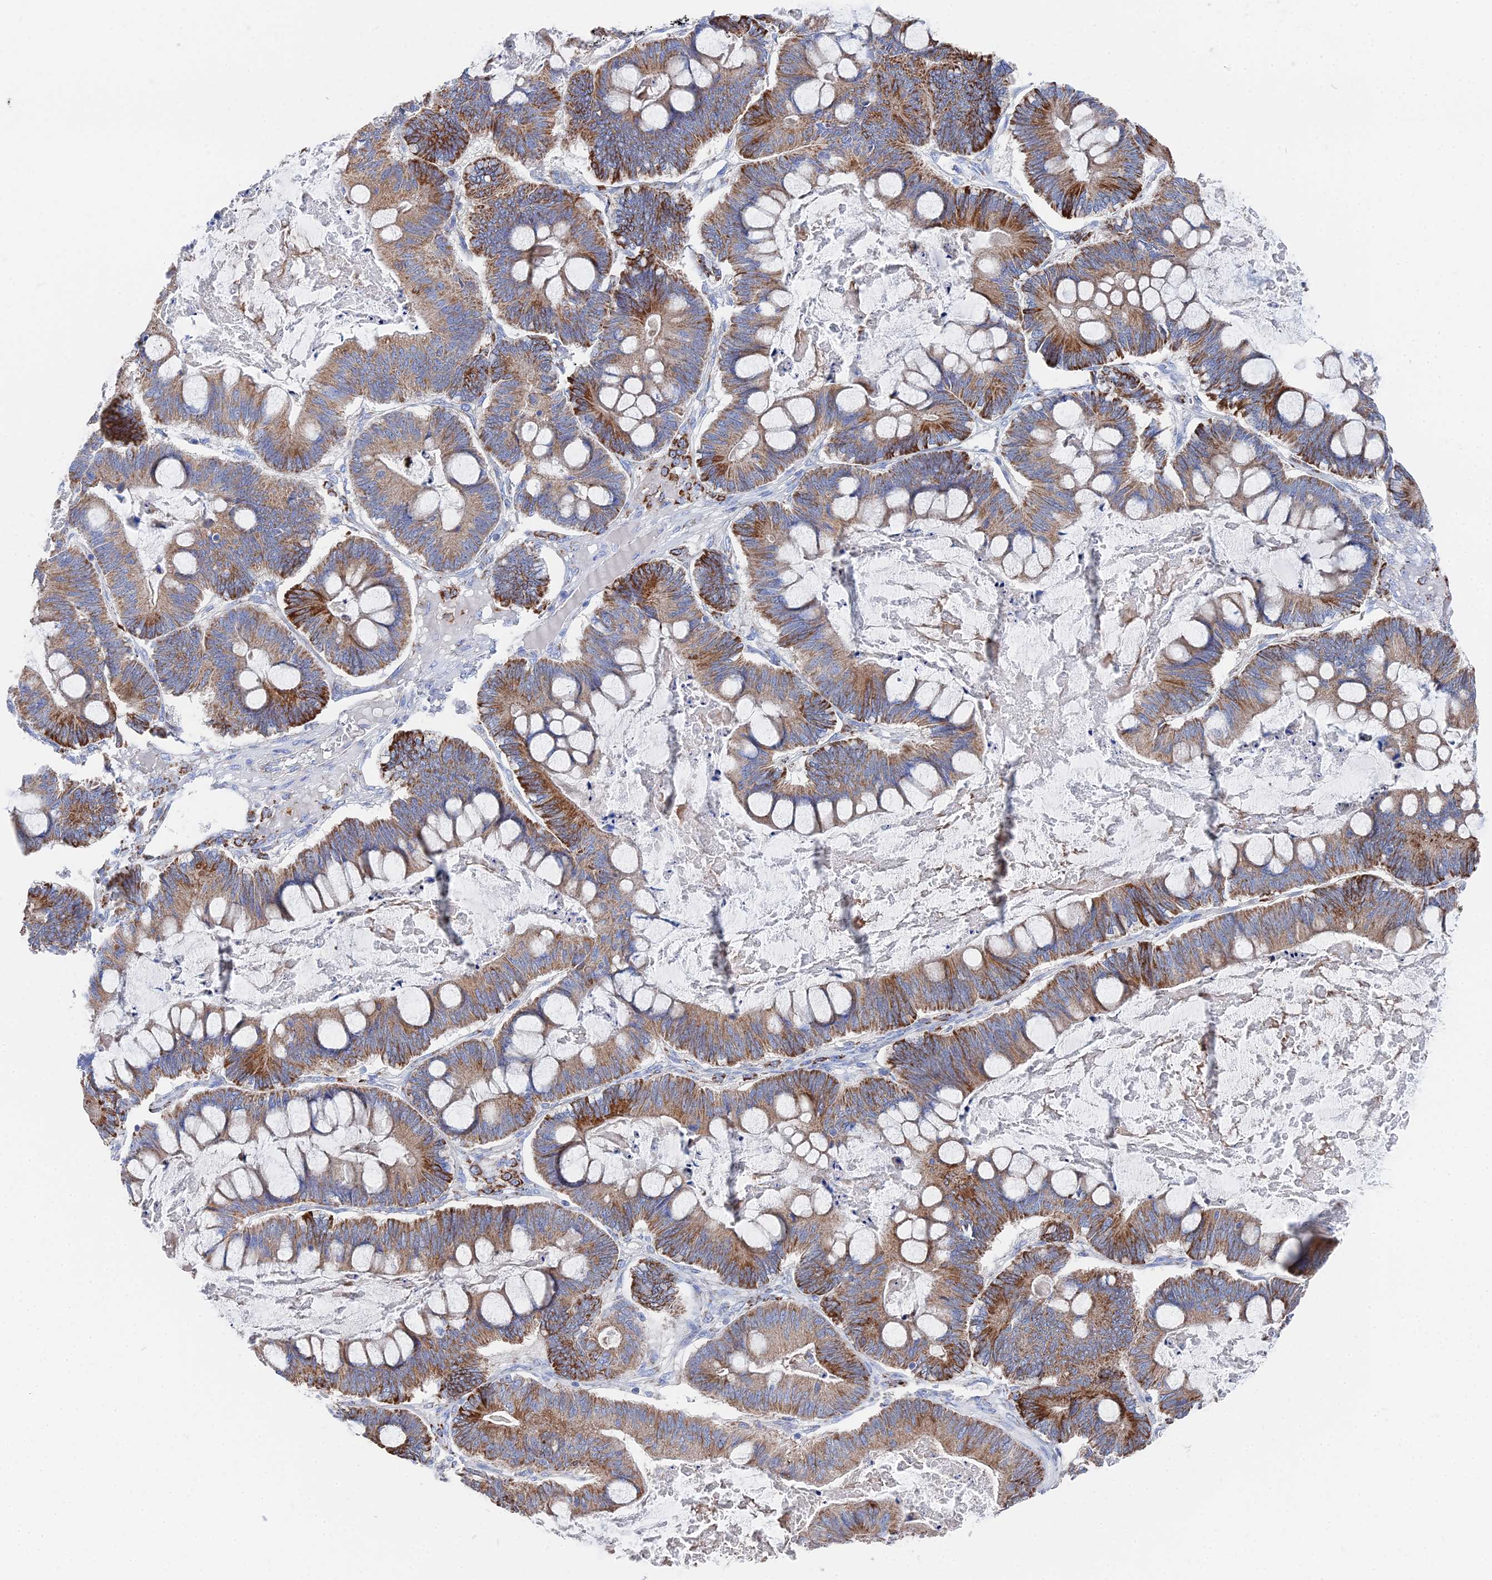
{"staining": {"intensity": "strong", "quantity": ">75%", "location": "cytoplasmic/membranous"}, "tissue": "ovarian cancer", "cell_type": "Tumor cells", "image_type": "cancer", "snomed": [{"axis": "morphology", "description": "Cystadenocarcinoma, mucinous, NOS"}, {"axis": "topography", "description": "Ovary"}], "caption": "A high-resolution photomicrograph shows immunohistochemistry (IHC) staining of ovarian cancer, which exhibits strong cytoplasmic/membranous staining in approximately >75% of tumor cells.", "gene": "IFT80", "patient": {"sex": "female", "age": 61}}